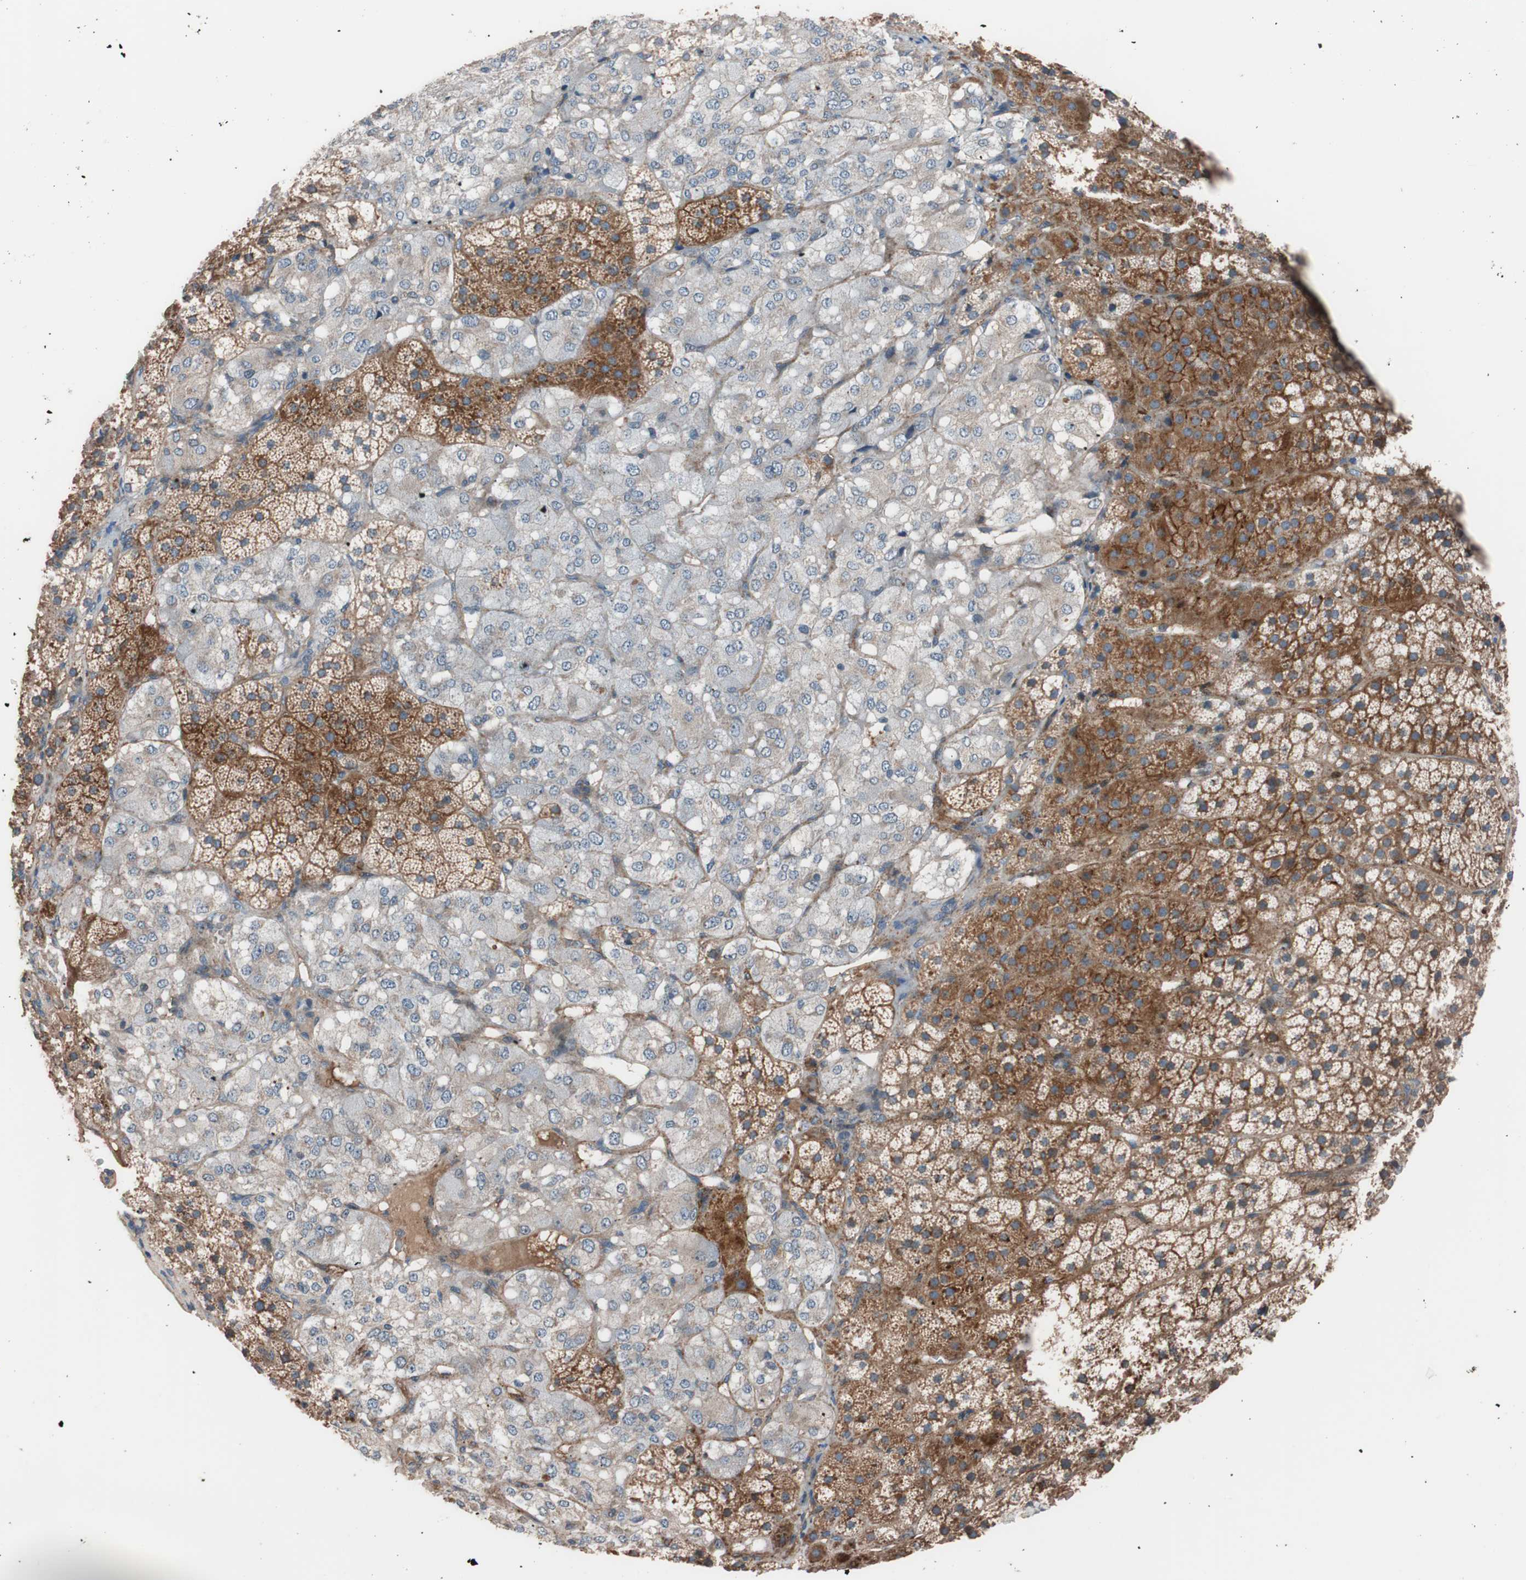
{"staining": {"intensity": "strong", "quantity": "25%-75%", "location": "cytoplasmic/membranous"}, "tissue": "adrenal gland", "cell_type": "Glandular cells", "image_type": "normal", "snomed": [{"axis": "morphology", "description": "Normal tissue, NOS"}, {"axis": "topography", "description": "Adrenal gland"}], "caption": "This is an image of IHC staining of benign adrenal gland, which shows strong positivity in the cytoplasmic/membranous of glandular cells.", "gene": "SDC4", "patient": {"sex": "female", "age": 44}}